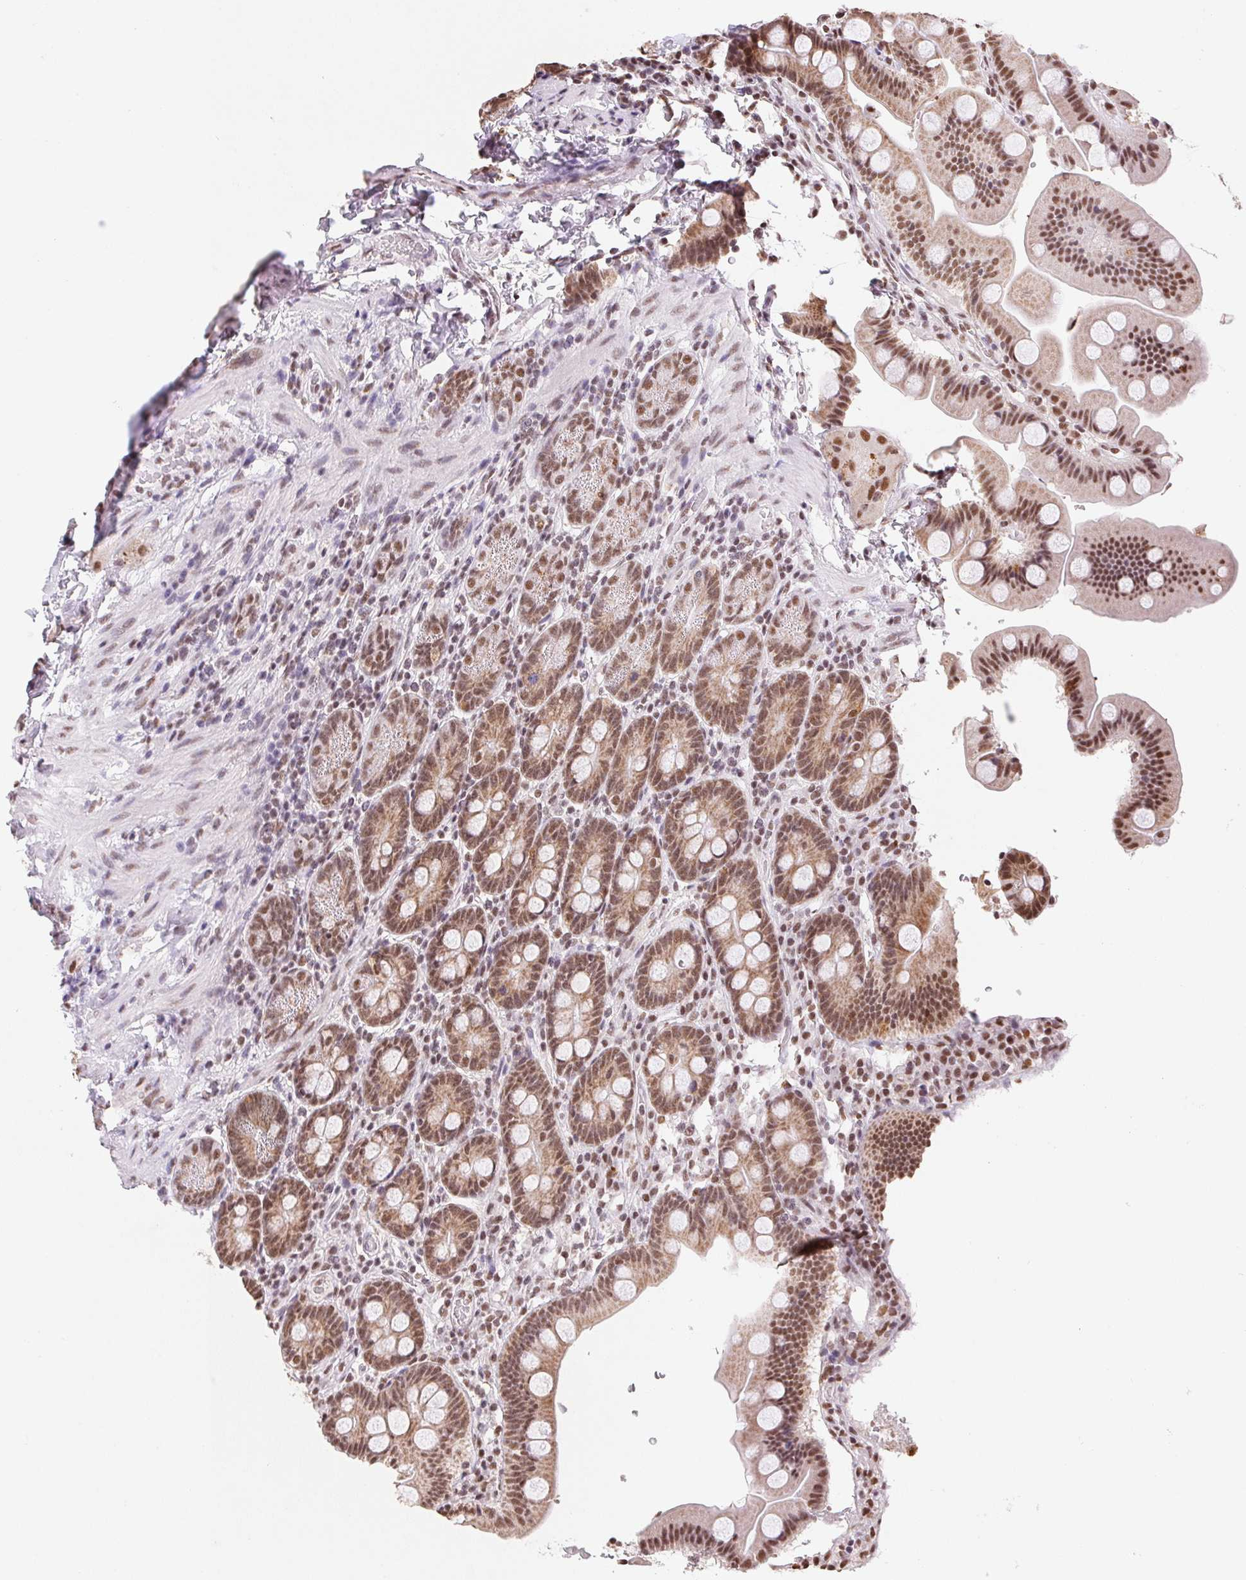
{"staining": {"intensity": "moderate", "quantity": ">75%", "location": "cytoplasmic/membranous,nuclear"}, "tissue": "duodenum", "cell_type": "Glandular cells", "image_type": "normal", "snomed": [{"axis": "morphology", "description": "Normal tissue, NOS"}, {"axis": "topography", "description": "Pancreas"}, {"axis": "topography", "description": "Duodenum"}], "caption": "Human duodenum stained for a protein (brown) displays moderate cytoplasmic/membranous,nuclear positive expression in about >75% of glandular cells.", "gene": "SNRPG", "patient": {"sex": "male", "age": 59}}